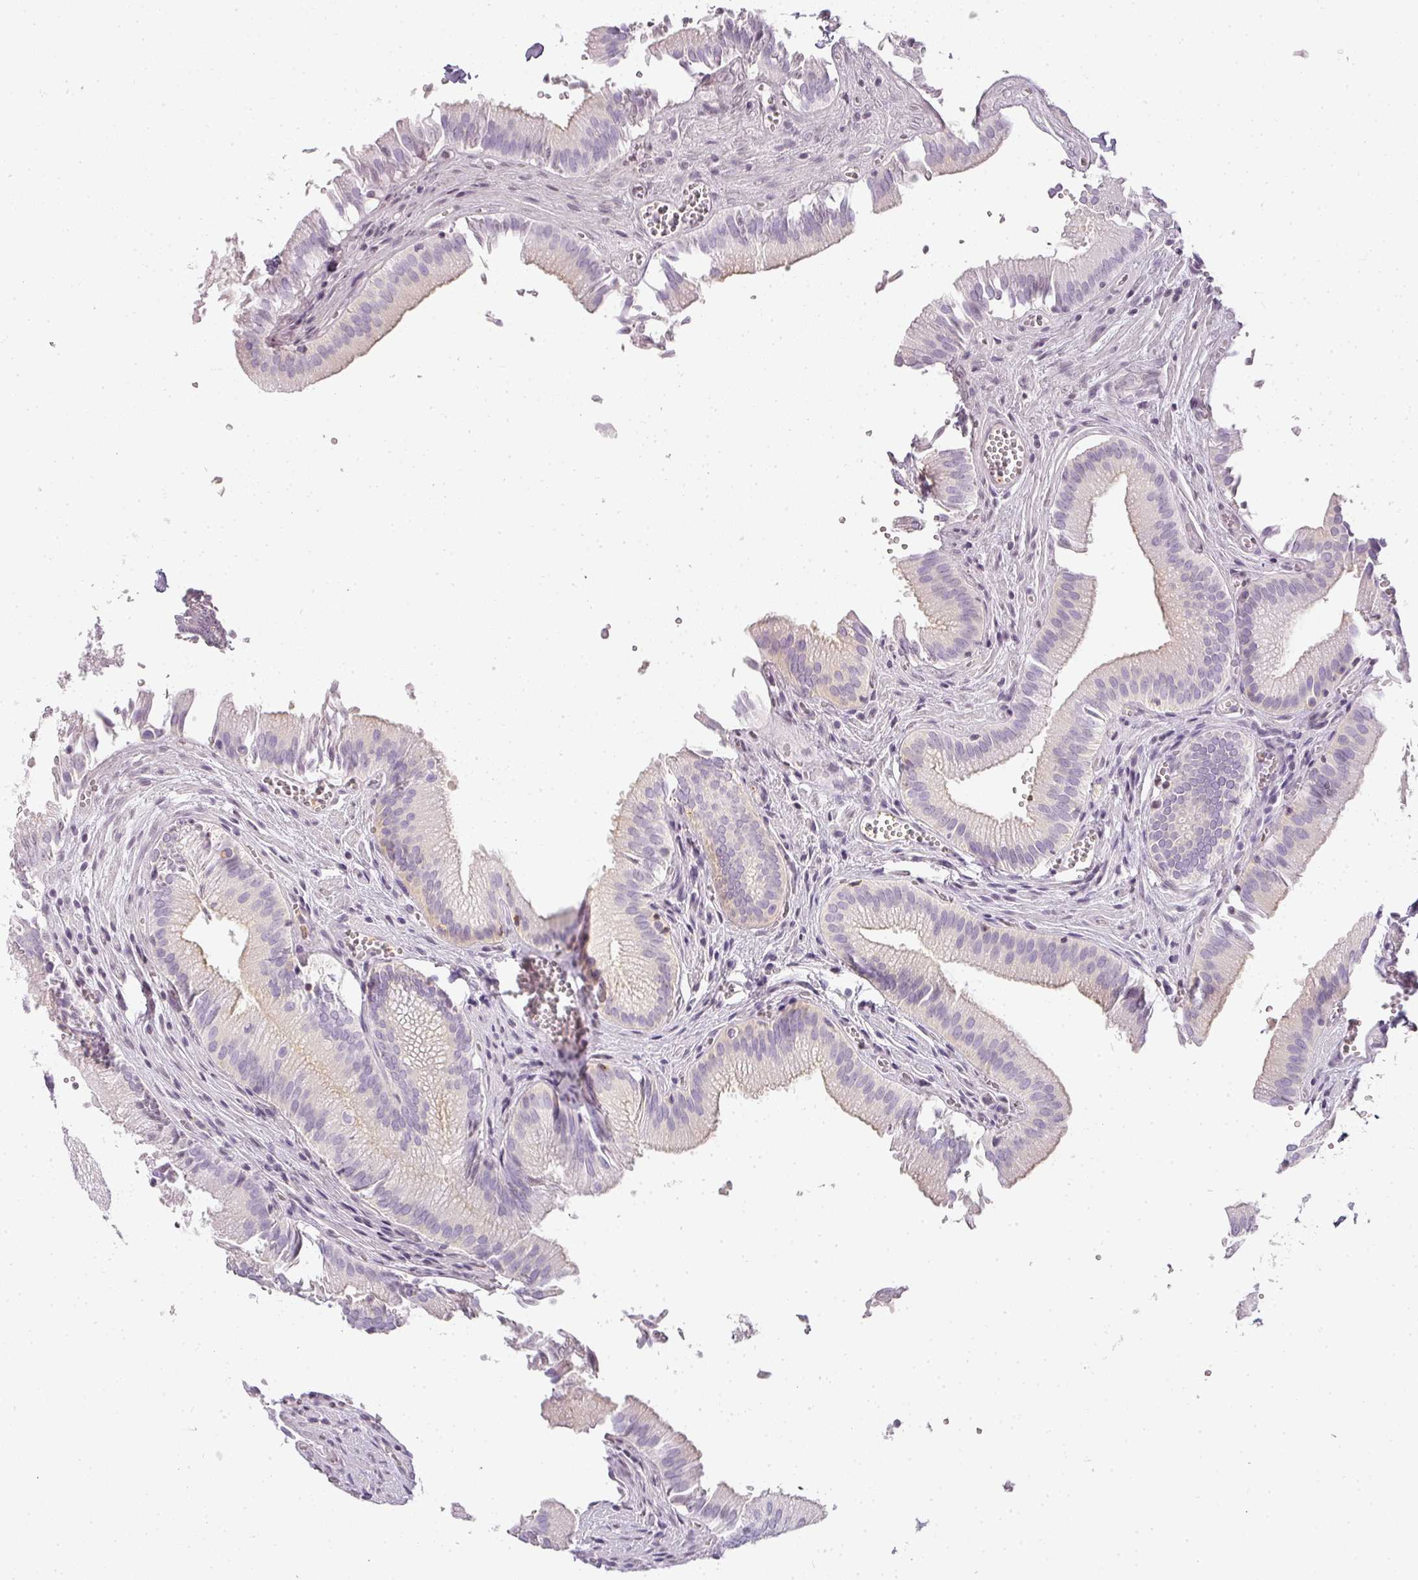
{"staining": {"intensity": "negative", "quantity": "none", "location": "none"}, "tissue": "gallbladder", "cell_type": "Glandular cells", "image_type": "normal", "snomed": [{"axis": "morphology", "description": "Normal tissue, NOS"}, {"axis": "topography", "description": "Gallbladder"}, {"axis": "topography", "description": "Peripheral nerve tissue"}], "caption": "Benign gallbladder was stained to show a protein in brown. There is no significant expression in glandular cells.", "gene": "TMEM42", "patient": {"sex": "male", "age": 17}}